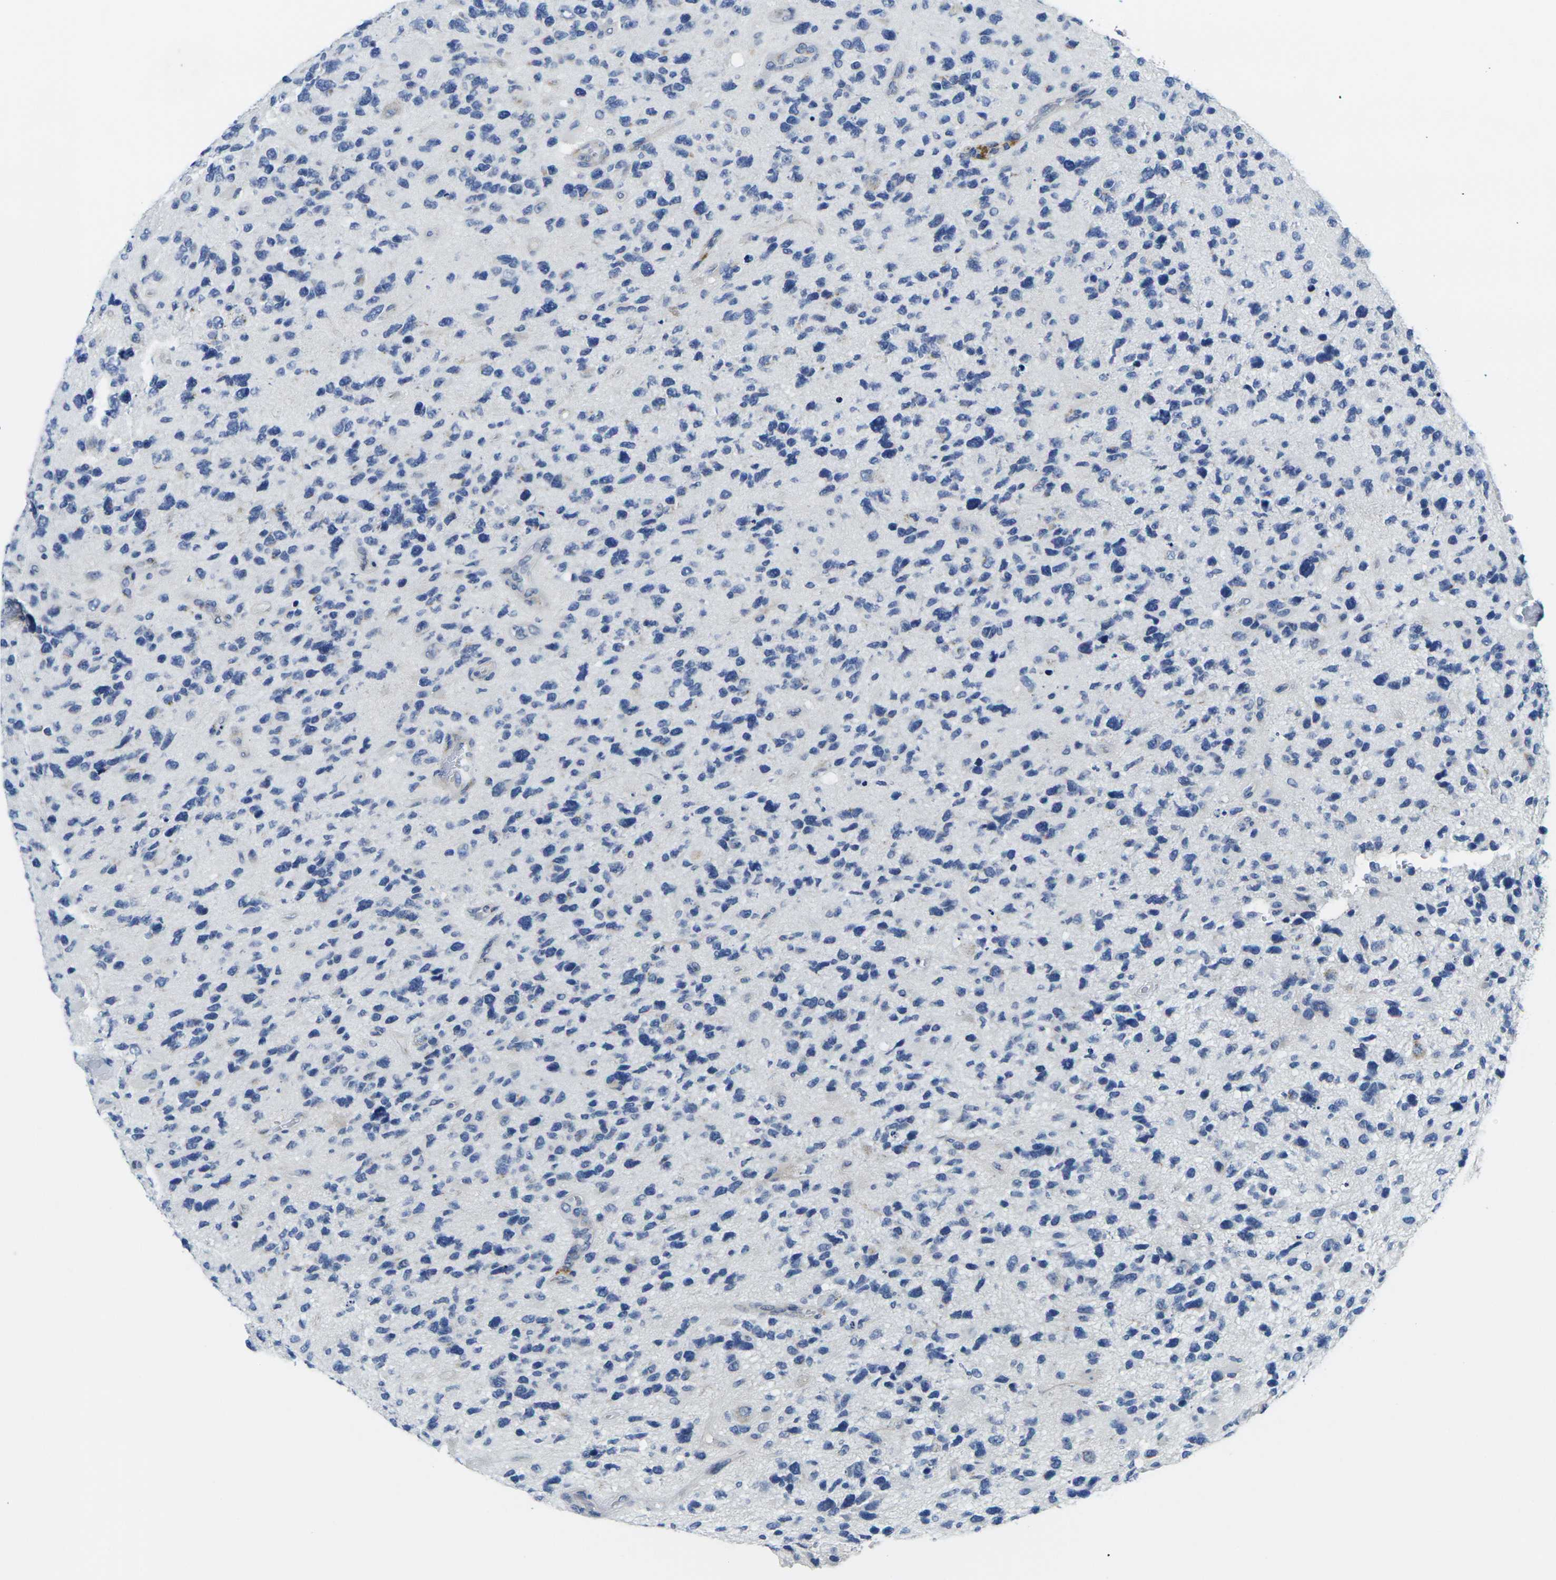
{"staining": {"intensity": "negative", "quantity": "none", "location": "none"}, "tissue": "glioma", "cell_type": "Tumor cells", "image_type": "cancer", "snomed": [{"axis": "morphology", "description": "Glioma, malignant, High grade"}, {"axis": "topography", "description": "Brain"}], "caption": "Tumor cells are negative for brown protein staining in glioma.", "gene": "CRK", "patient": {"sex": "female", "age": 58}}